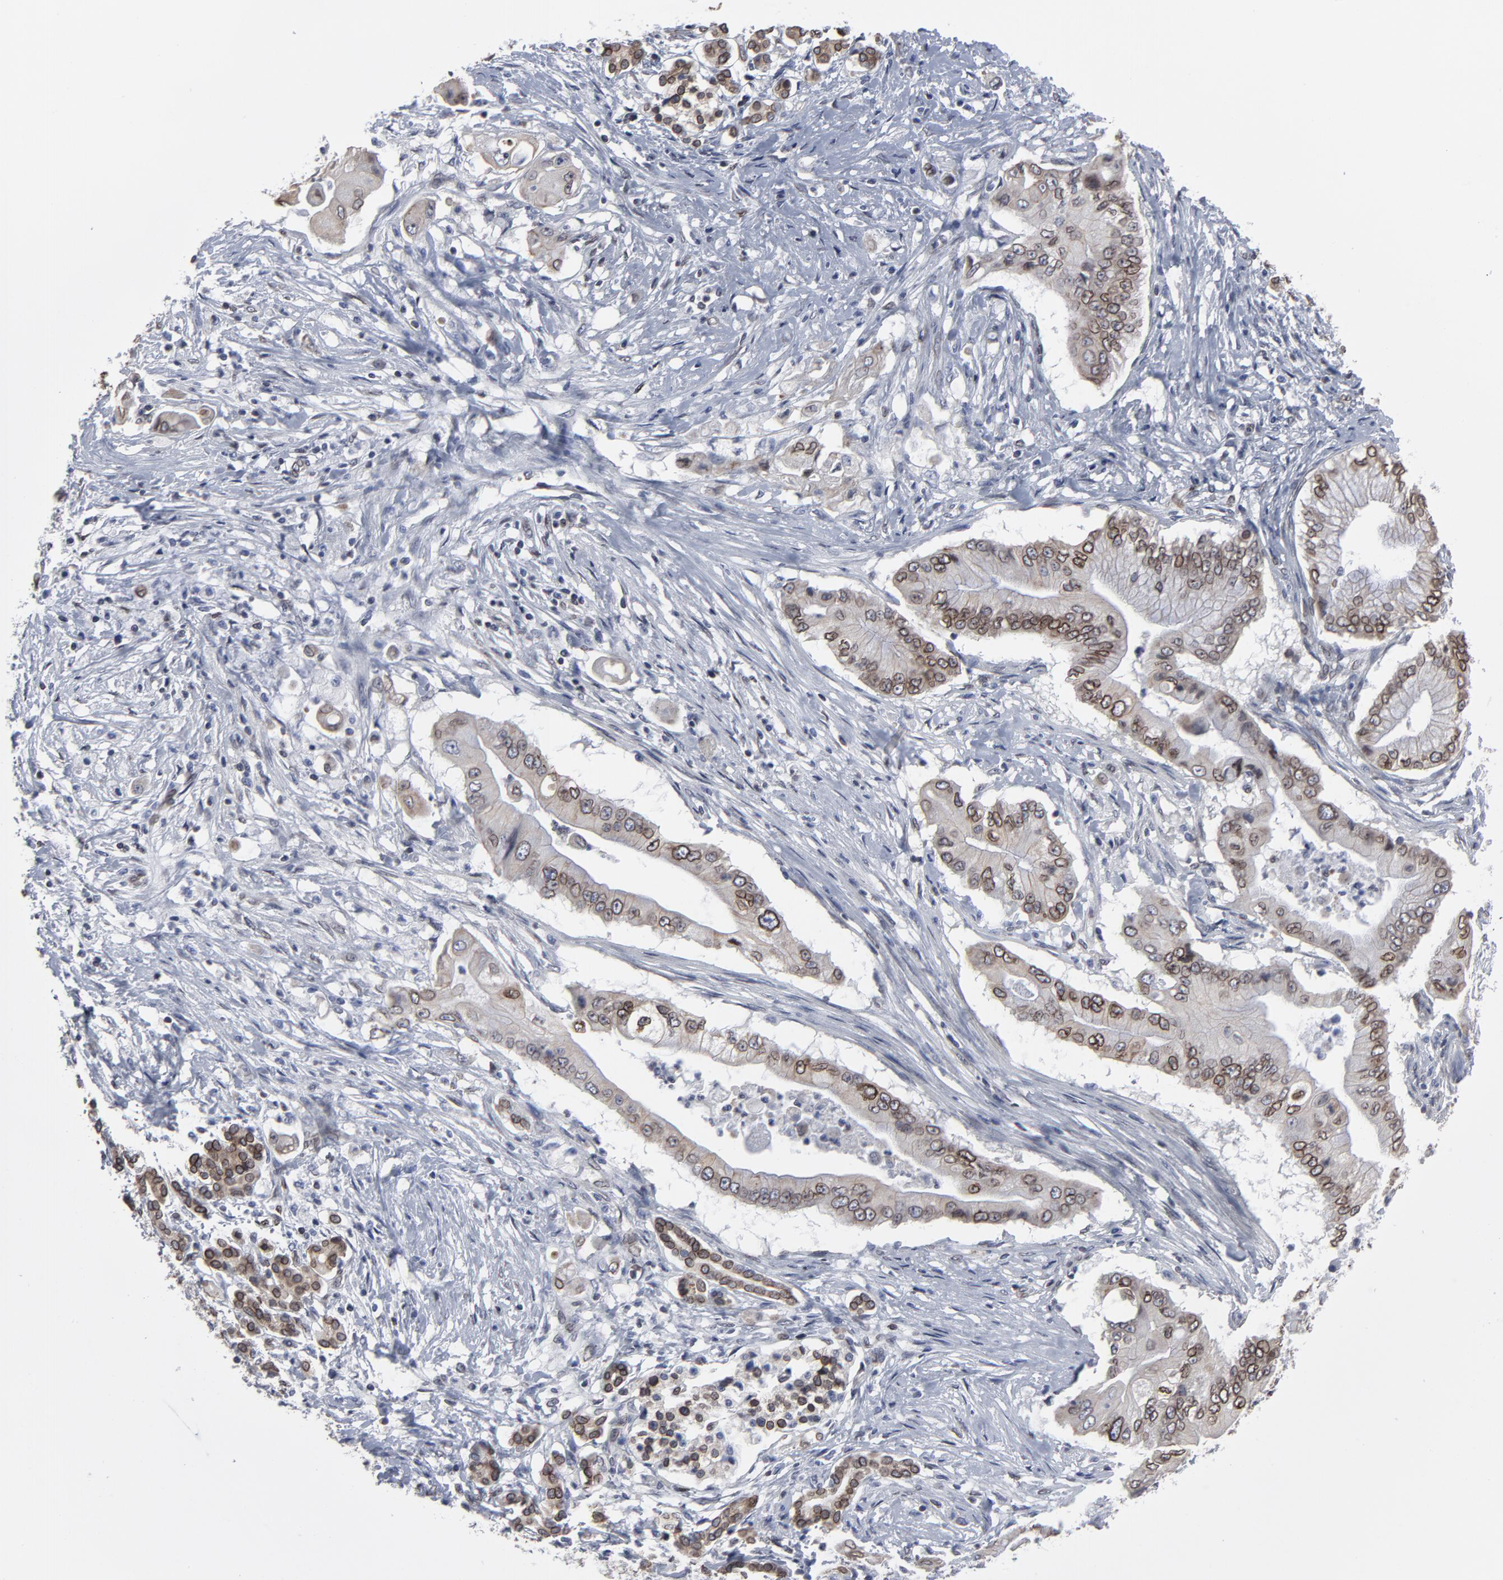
{"staining": {"intensity": "moderate", "quantity": ">75%", "location": "cytoplasmic/membranous,nuclear"}, "tissue": "pancreatic cancer", "cell_type": "Tumor cells", "image_type": "cancer", "snomed": [{"axis": "morphology", "description": "Adenocarcinoma, NOS"}, {"axis": "topography", "description": "Pancreas"}], "caption": "Immunohistochemistry (IHC) image of pancreatic cancer (adenocarcinoma) stained for a protein (brown), which displays medium levels of moderate cytoplasmic/membranous and nuclear staining in about >75% of tumor cells.", "gene": "SYNE2", "patient": {"sex": "male", "age": 62}}